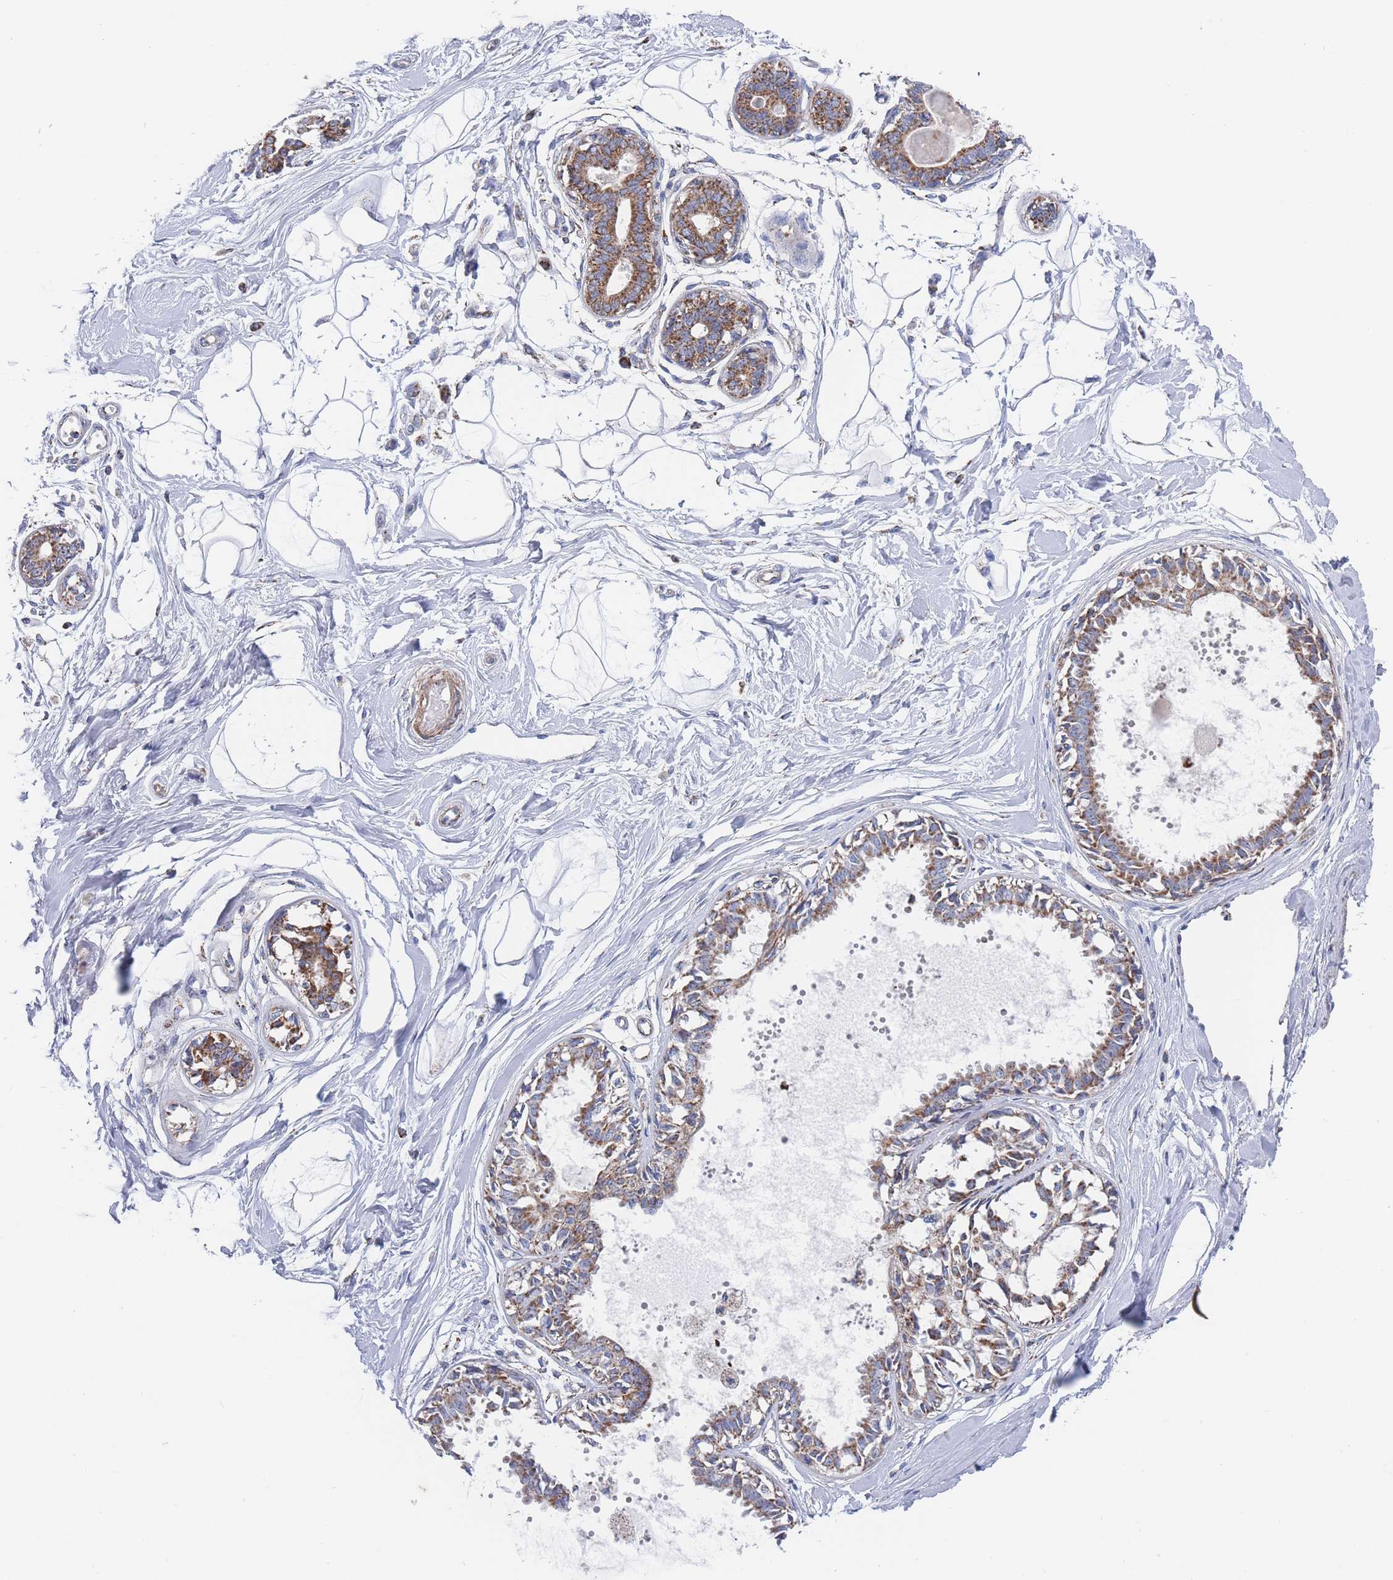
{"staining": {"intensity": "negative", "quantity": "none", "location": "none"}, "tissue": "breast", "cell_type": "Adipocytes", "image_type": "normal", "snomed": [{"axis": "morphology", "description": "Normal tissue, NOS"}, {"axis": "topography", "description": "Breast"}], "caption": "A micrograph of breast stained for a protein exhibits no brown staining in adipocytes.", "gene": "IKZF4", "patient": {"sex": "female", "age": 45}}